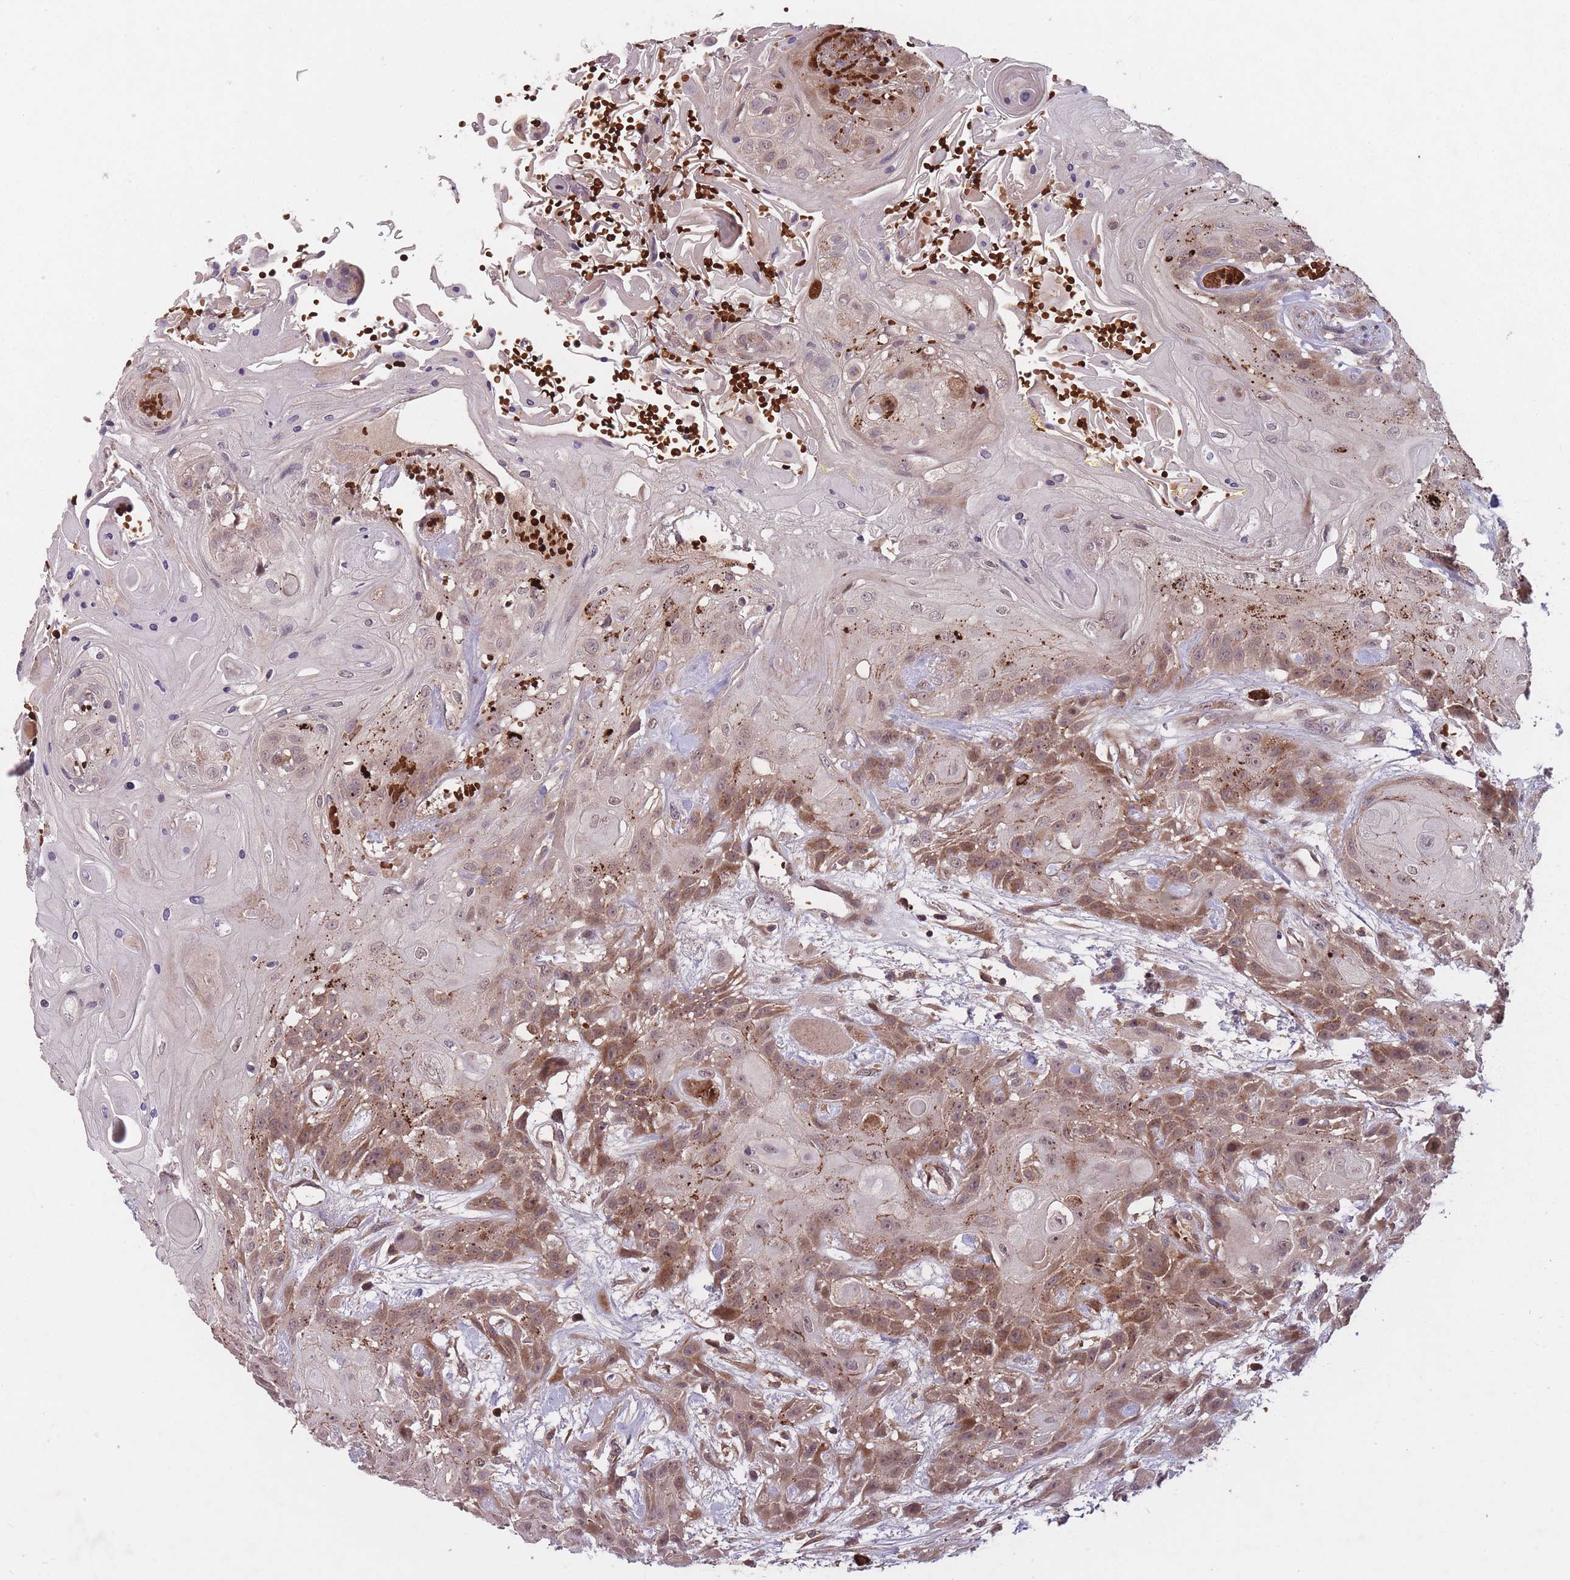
{"staining": {"intensity": "moderate", "quantity": "25%-75%", "location": "cytoplasmic/membranous,nuclear"}, "tissue": "head and neck cancer", "cell_type": "Tumor cells", "image_type": "cancer", "snomed": [{"axis": "morphology", "description": "Squamous cell carcinoma, NOS"}, {"axis": "topography", "description": "Head-Neck"}], "caption": "The immunohistochemical stain highlights moderate cytoplasmic/membranous and nuclear positivity in tumor cells of head and neck cancer (squamous cell carcinoma) tissue. Immunohistochemistry (ihc) stains the protein of interest in brown and the nuclei are stained blue.", "gene": "SECTM1", "patient": {"sex": "female", "age": 43}}